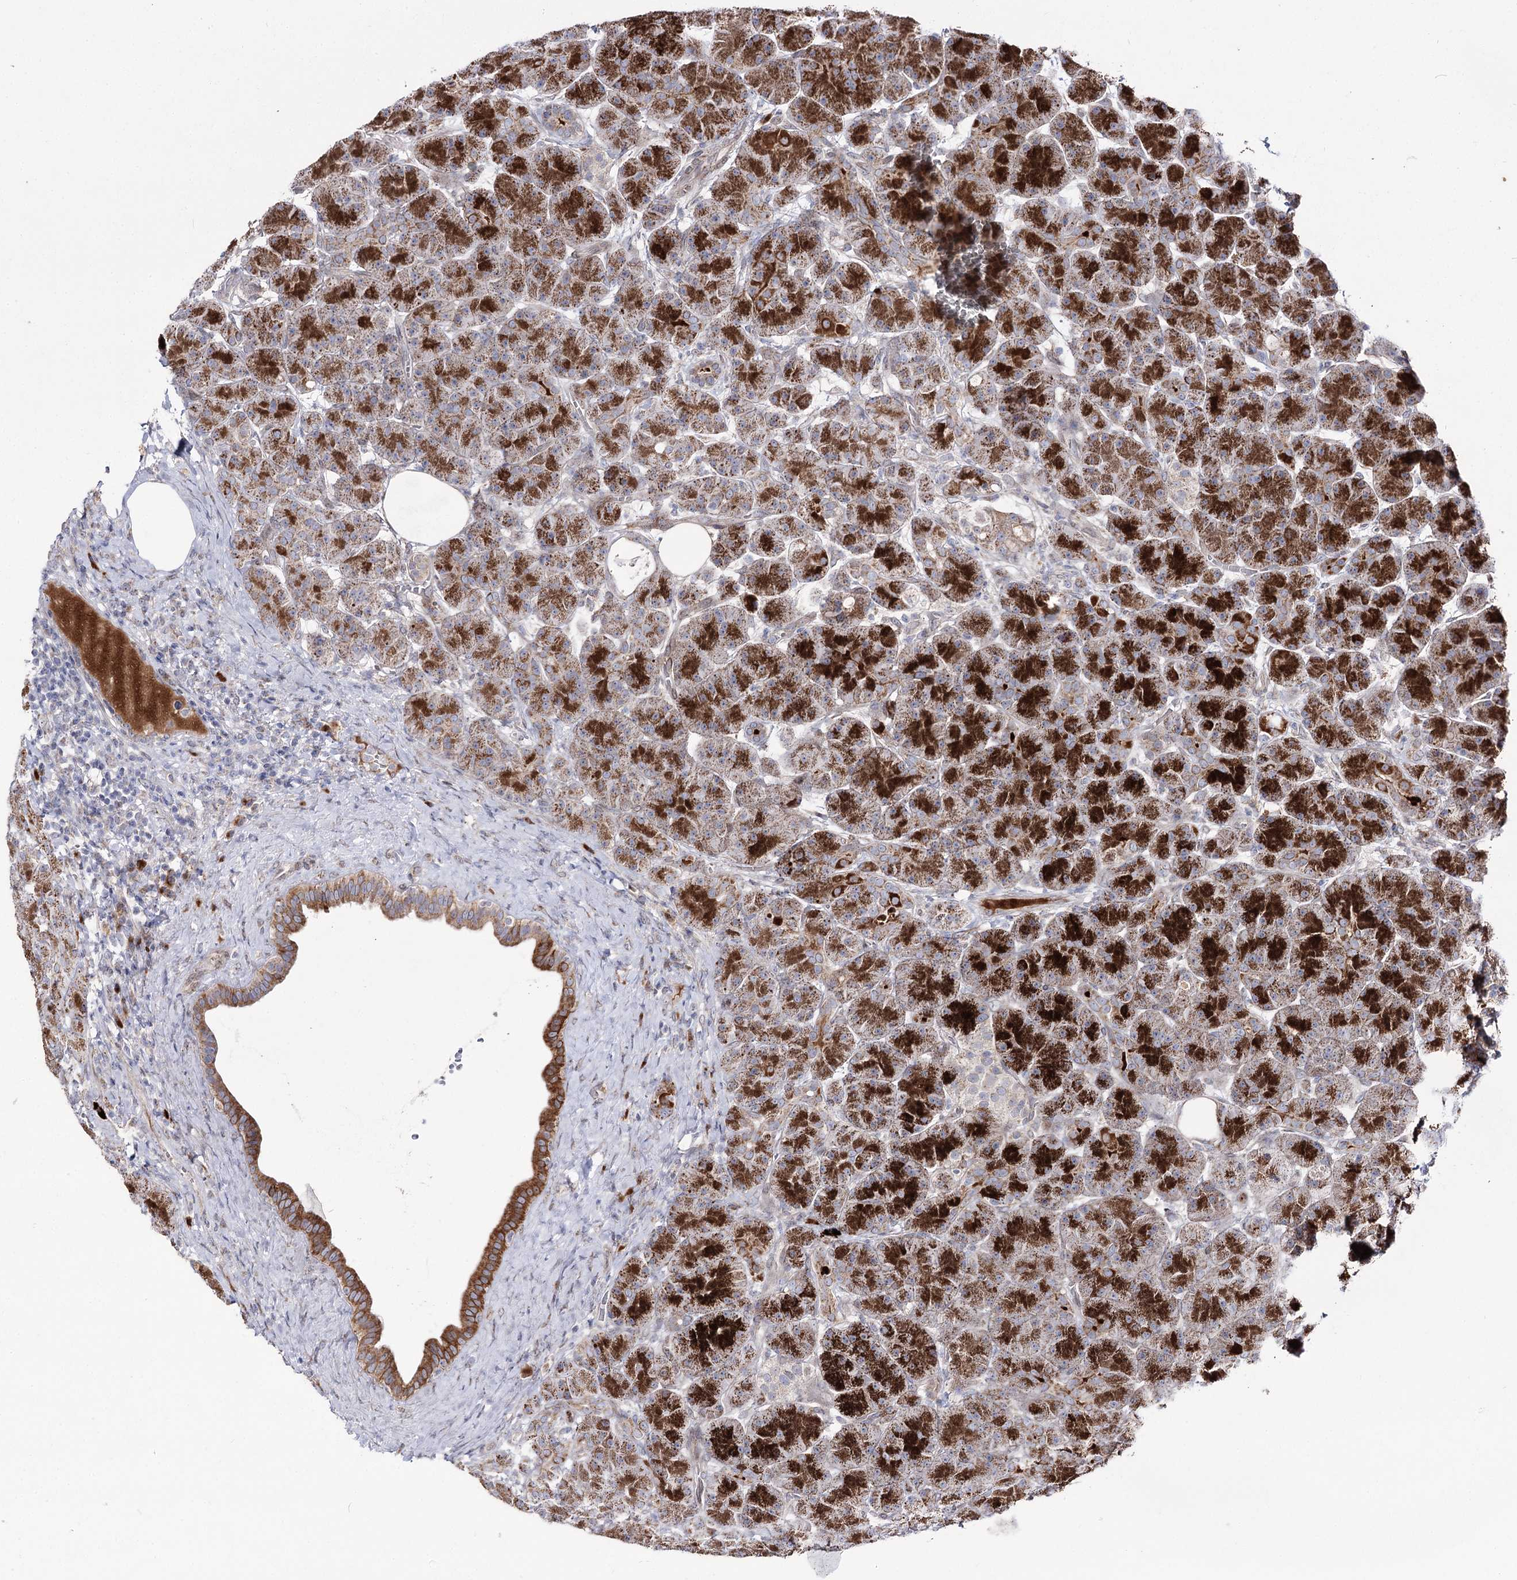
{"staining": {"intensity": "strong", "quantity": ">75%", "location": "cytoplasmic/membranous"}, "tissue": "pancreas", "cell_type": "Exocrine glandular cells", "image_type": "normal", "snomed": [{"axis": "morphology", "description": "Normal tissue, NOS"}, {"axis": "topography", "description": "Pancreas"}], "caption": "A micrograph of pancreas stained for a protein demonstrates strong cytoplasmic/membranous brown staining in exocrine glandular cells. Nuclei are stained in blue.", "gene": "C11orf80", "patient": {"sex": "male", "age": 63}}